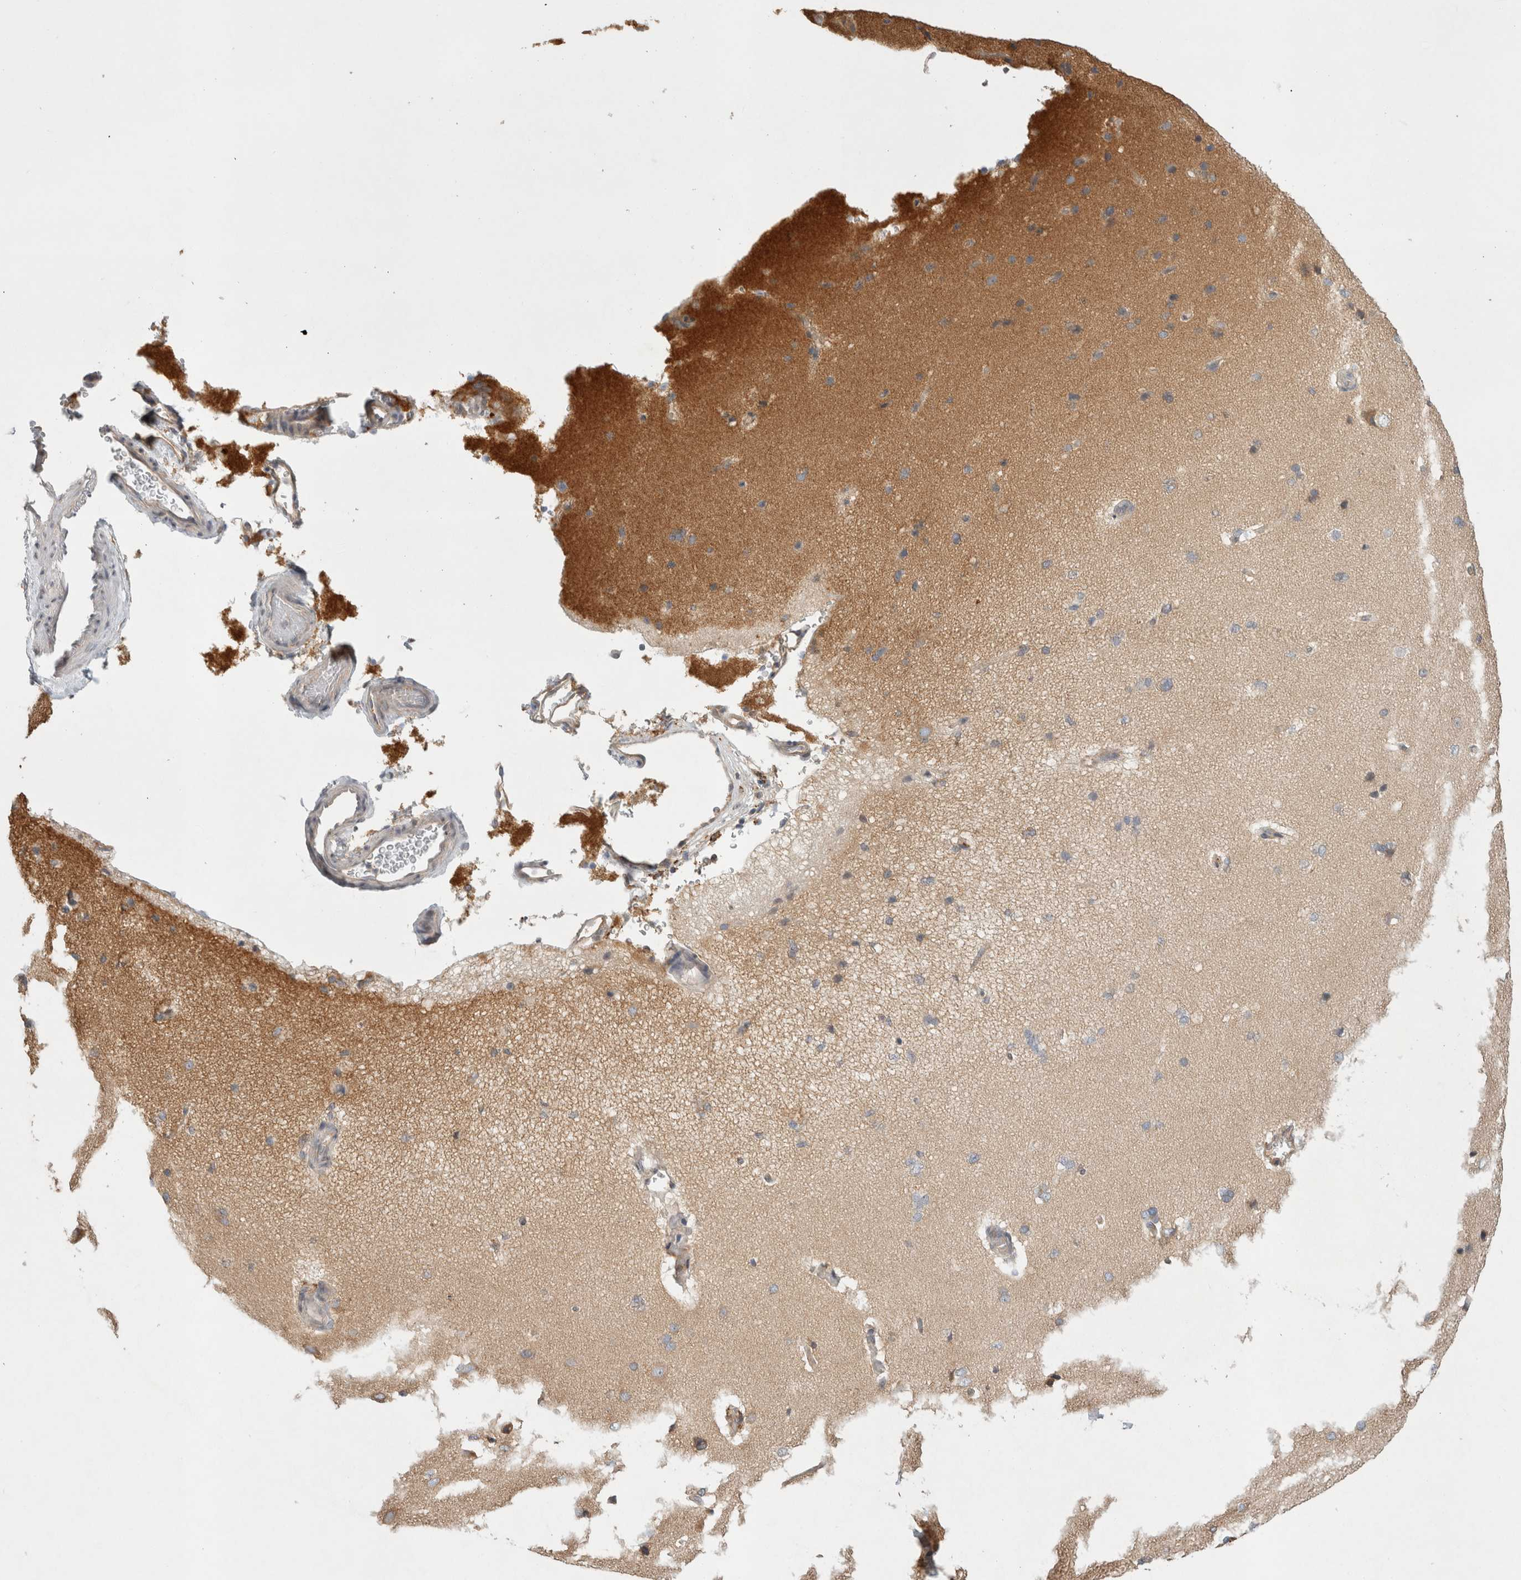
{"staining": {"intensity": "weak", "quantity": ">75%", "location": "cytoplasmic/membranous"}, "tissue": "cerebral cortex", "cell_type": "Endothelial cells", "image_type": "normal", "snomed": [{"axis": "morphology", "description": "Normal tissue, NOS"}, {"axis": "topography", "description": "Cerebral cortex"}], "caption": "Unremarkable cerebral cortex displays weak cytoplasmic/membranous positivity in approximately >75% of endothelial cells Nuclei are stained in blue..", "gene": "CDCA7L", "patient": {"sex": "male", "age": 62}}